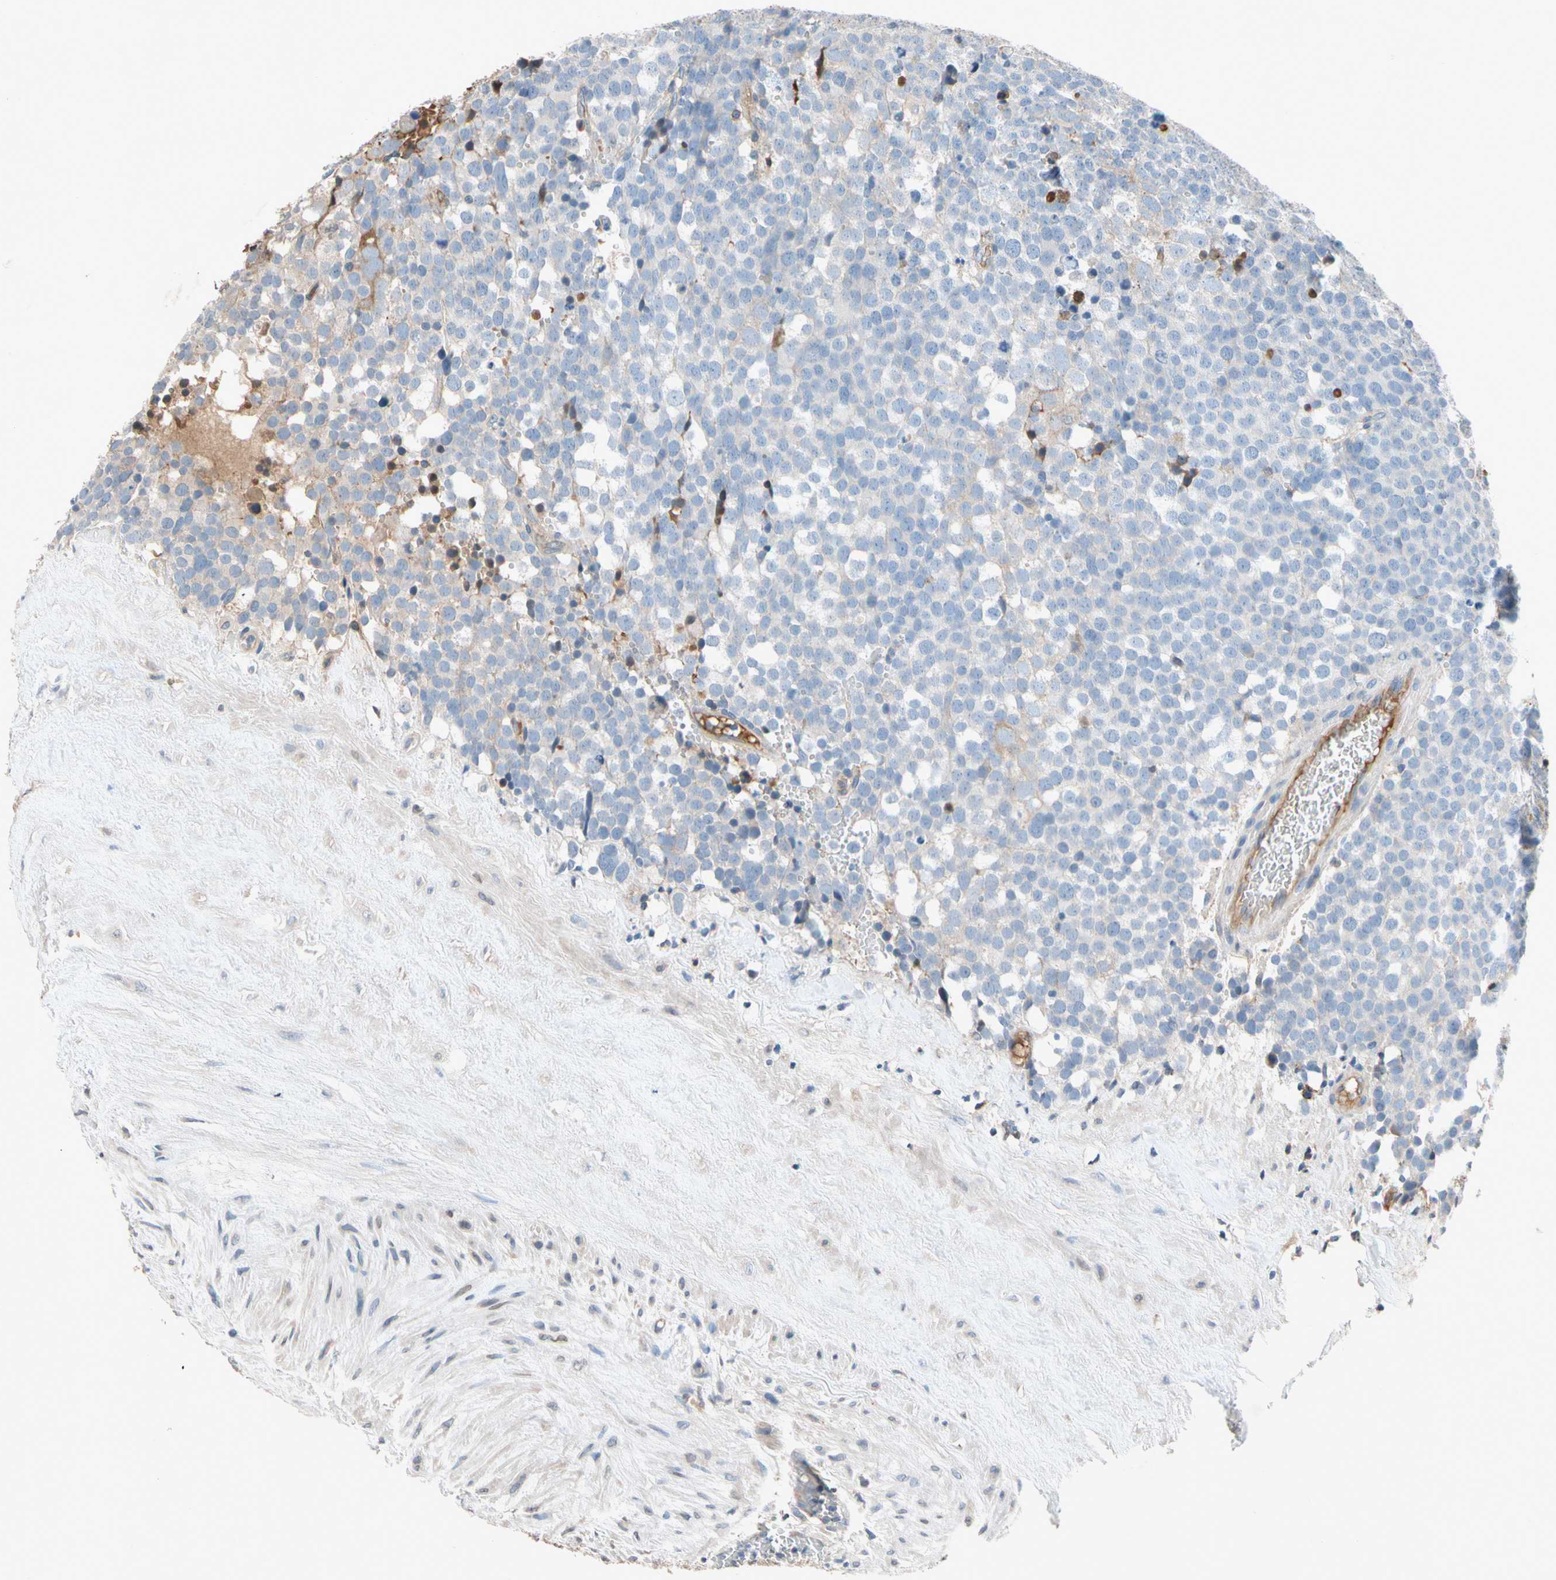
{"staining": {"intensity": "weak", "quantity": "<25%", "location": "cytoplasmic/membranous"}, "tissue": "testis cancer", "cell_type": "Tumor cells", "image_type": "cancer", "snomed": [{"axis": "morphology", "description": "Seminoma, NOS"}, {"axis": "topography", "description": "Testis"}], "caption": "Immunohistochemical staining of testis cancer displays no significant positivity in tumor cells.", "gene": "NDFIP2", "patient": {"sex": "male", "age": 71}}